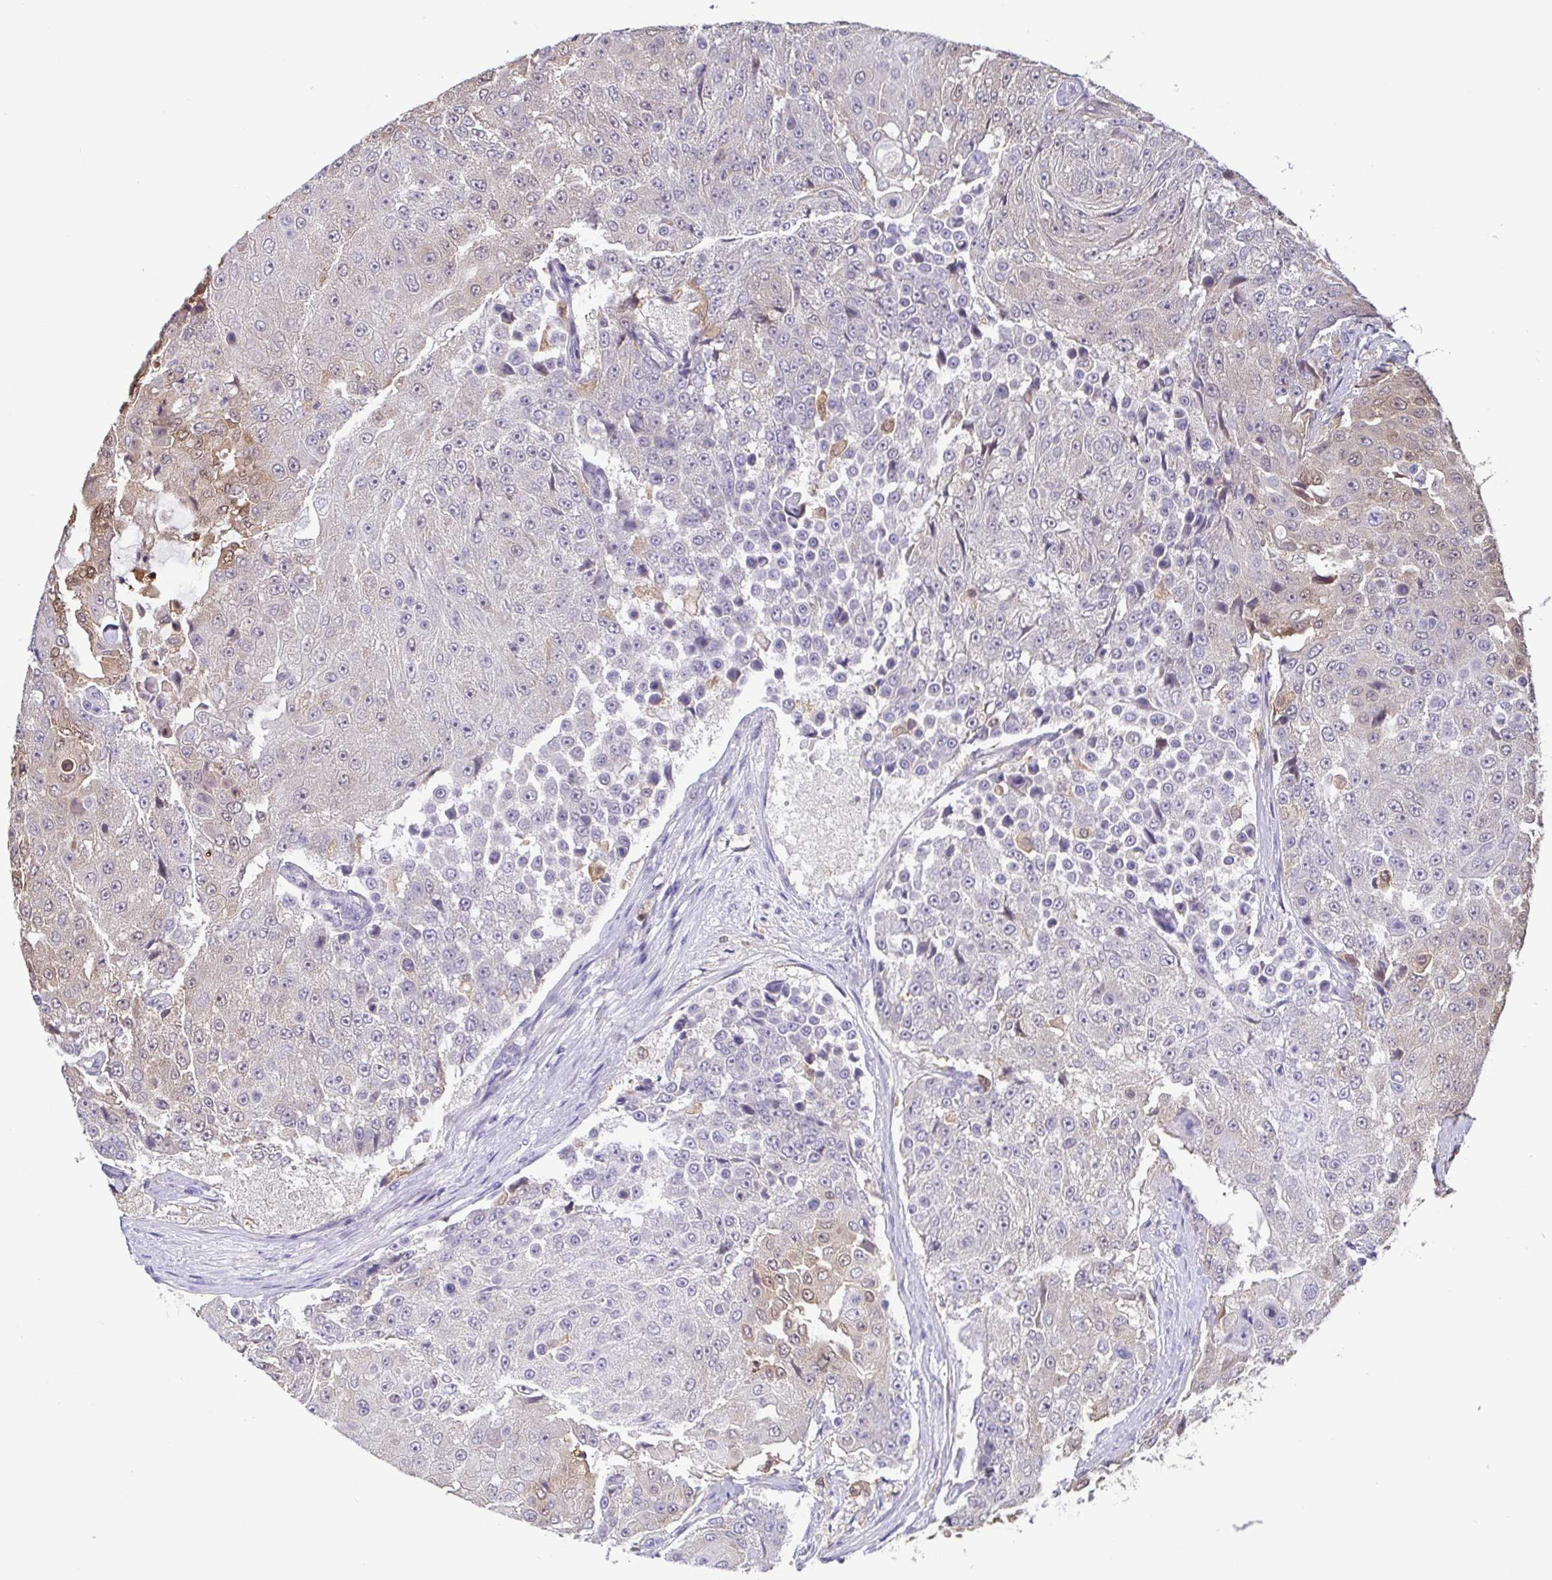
{"staining": {"intensity": "weak", "quantity": "<25%", "location": "nuclear"}, "tissue": "urothelial cancer", "cell_type": "Tumor cells", "image_type": "cancer", "snomed": [{"axis": "morphology", "description": "Urothelial carcinoma, High grade"}, {"axis": "topography", "description": "Urinary bladder"}], "caption": "Tumor cells show no significant protein staining in urothelial carcinoma (high-grade). (IHC, brightfield microscopy, high magnification).", "gene": "IDH1", "patient": {"sex": "female", "age": 63}}